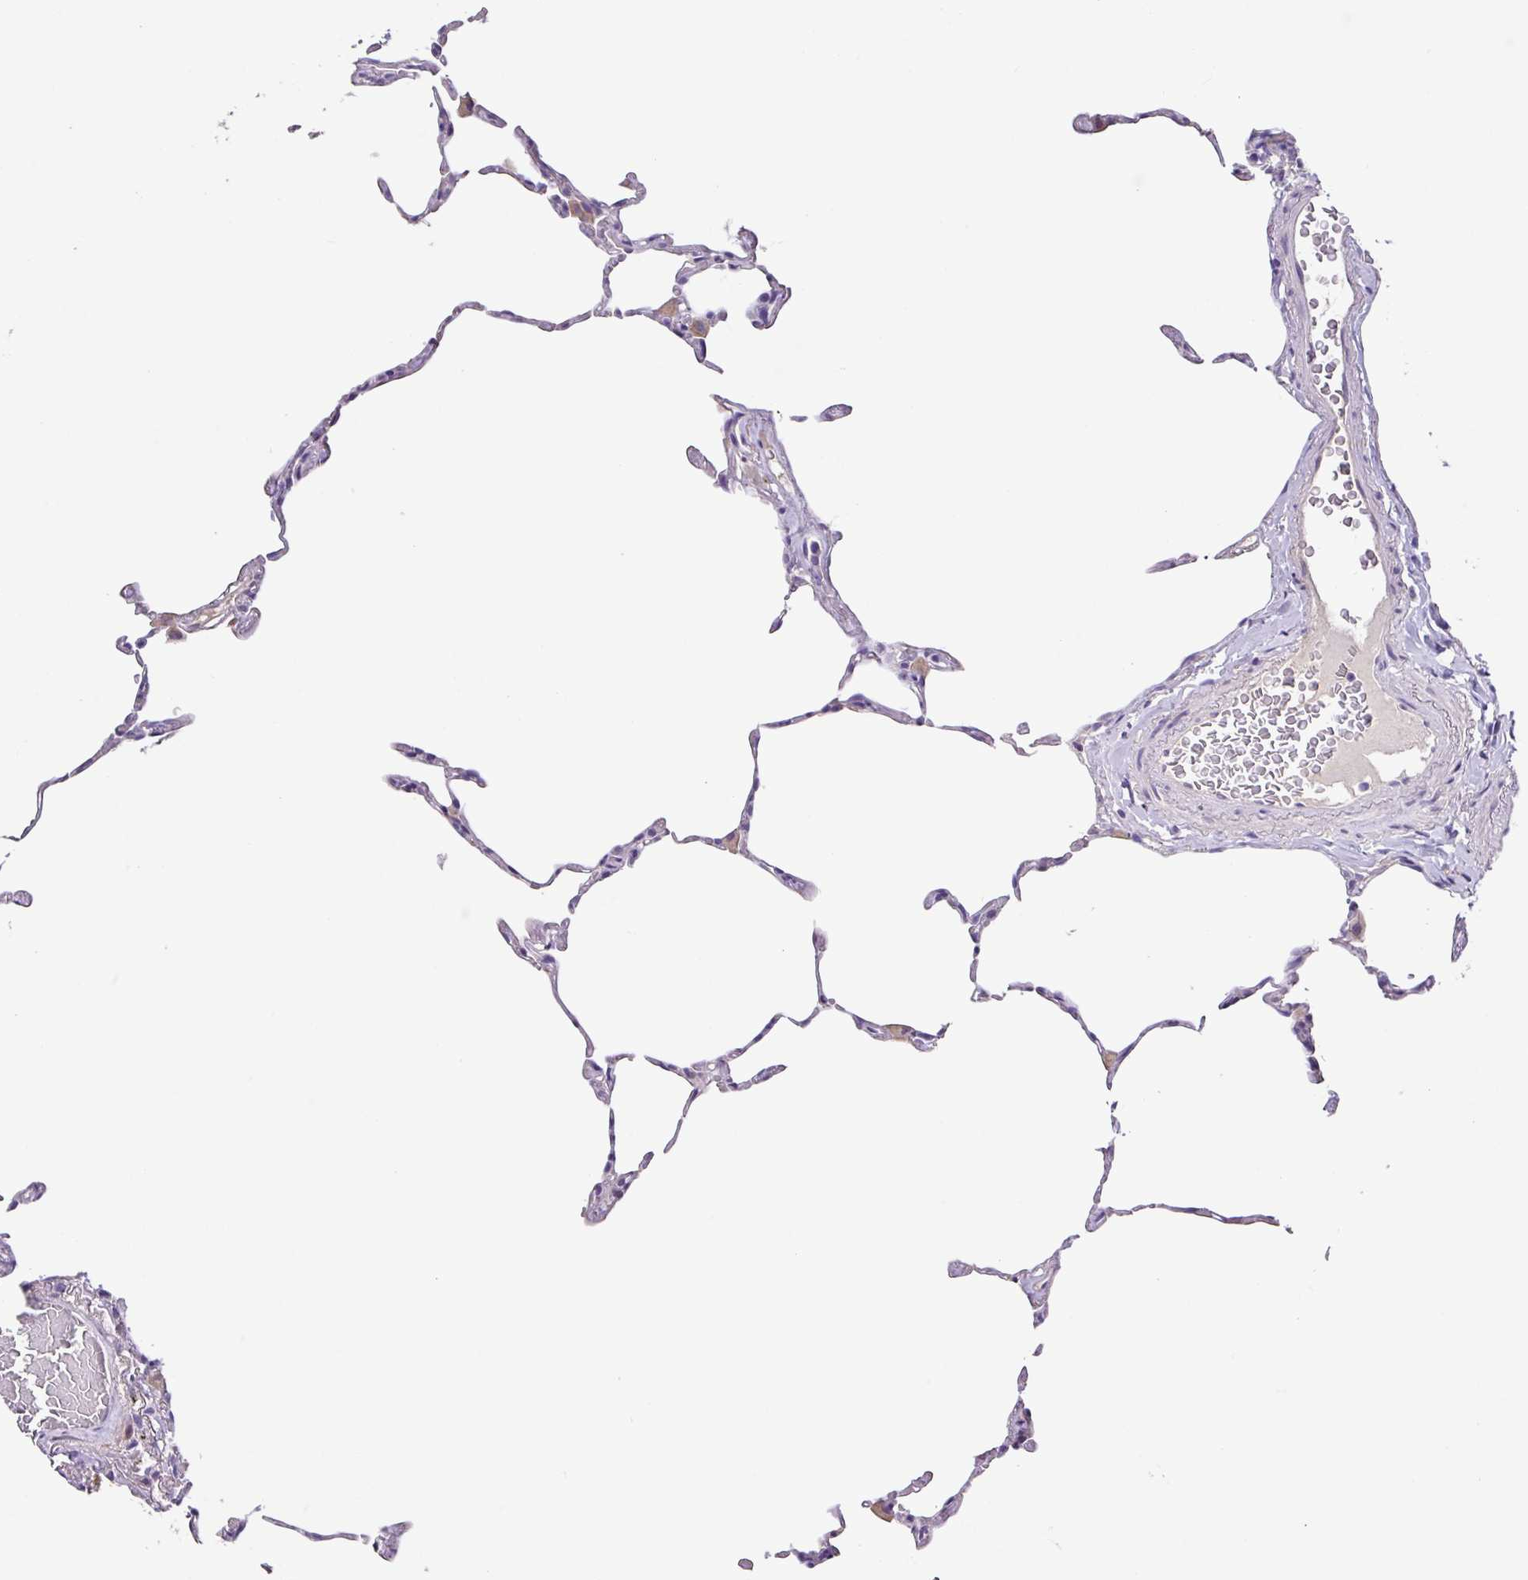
{"staining": {"intensity": "negative", "quantity": "none", "location": "none"}, "tissue": "lung", "cell_type": "Alveolar cells", "image_type": "normal", "snomed": [{"axis": "morphology", "description": "Normal tissue, NOS"}, {"axis": "topography", "description": "Lung"}], "caption": "Alveolar cells show no significant positivity in benign lung. (DAB immunohistochemistry (IHC) with hematoxylin counter stain).", "gene": "ZG16", "patient": {"sex": "female", "age": 57}}